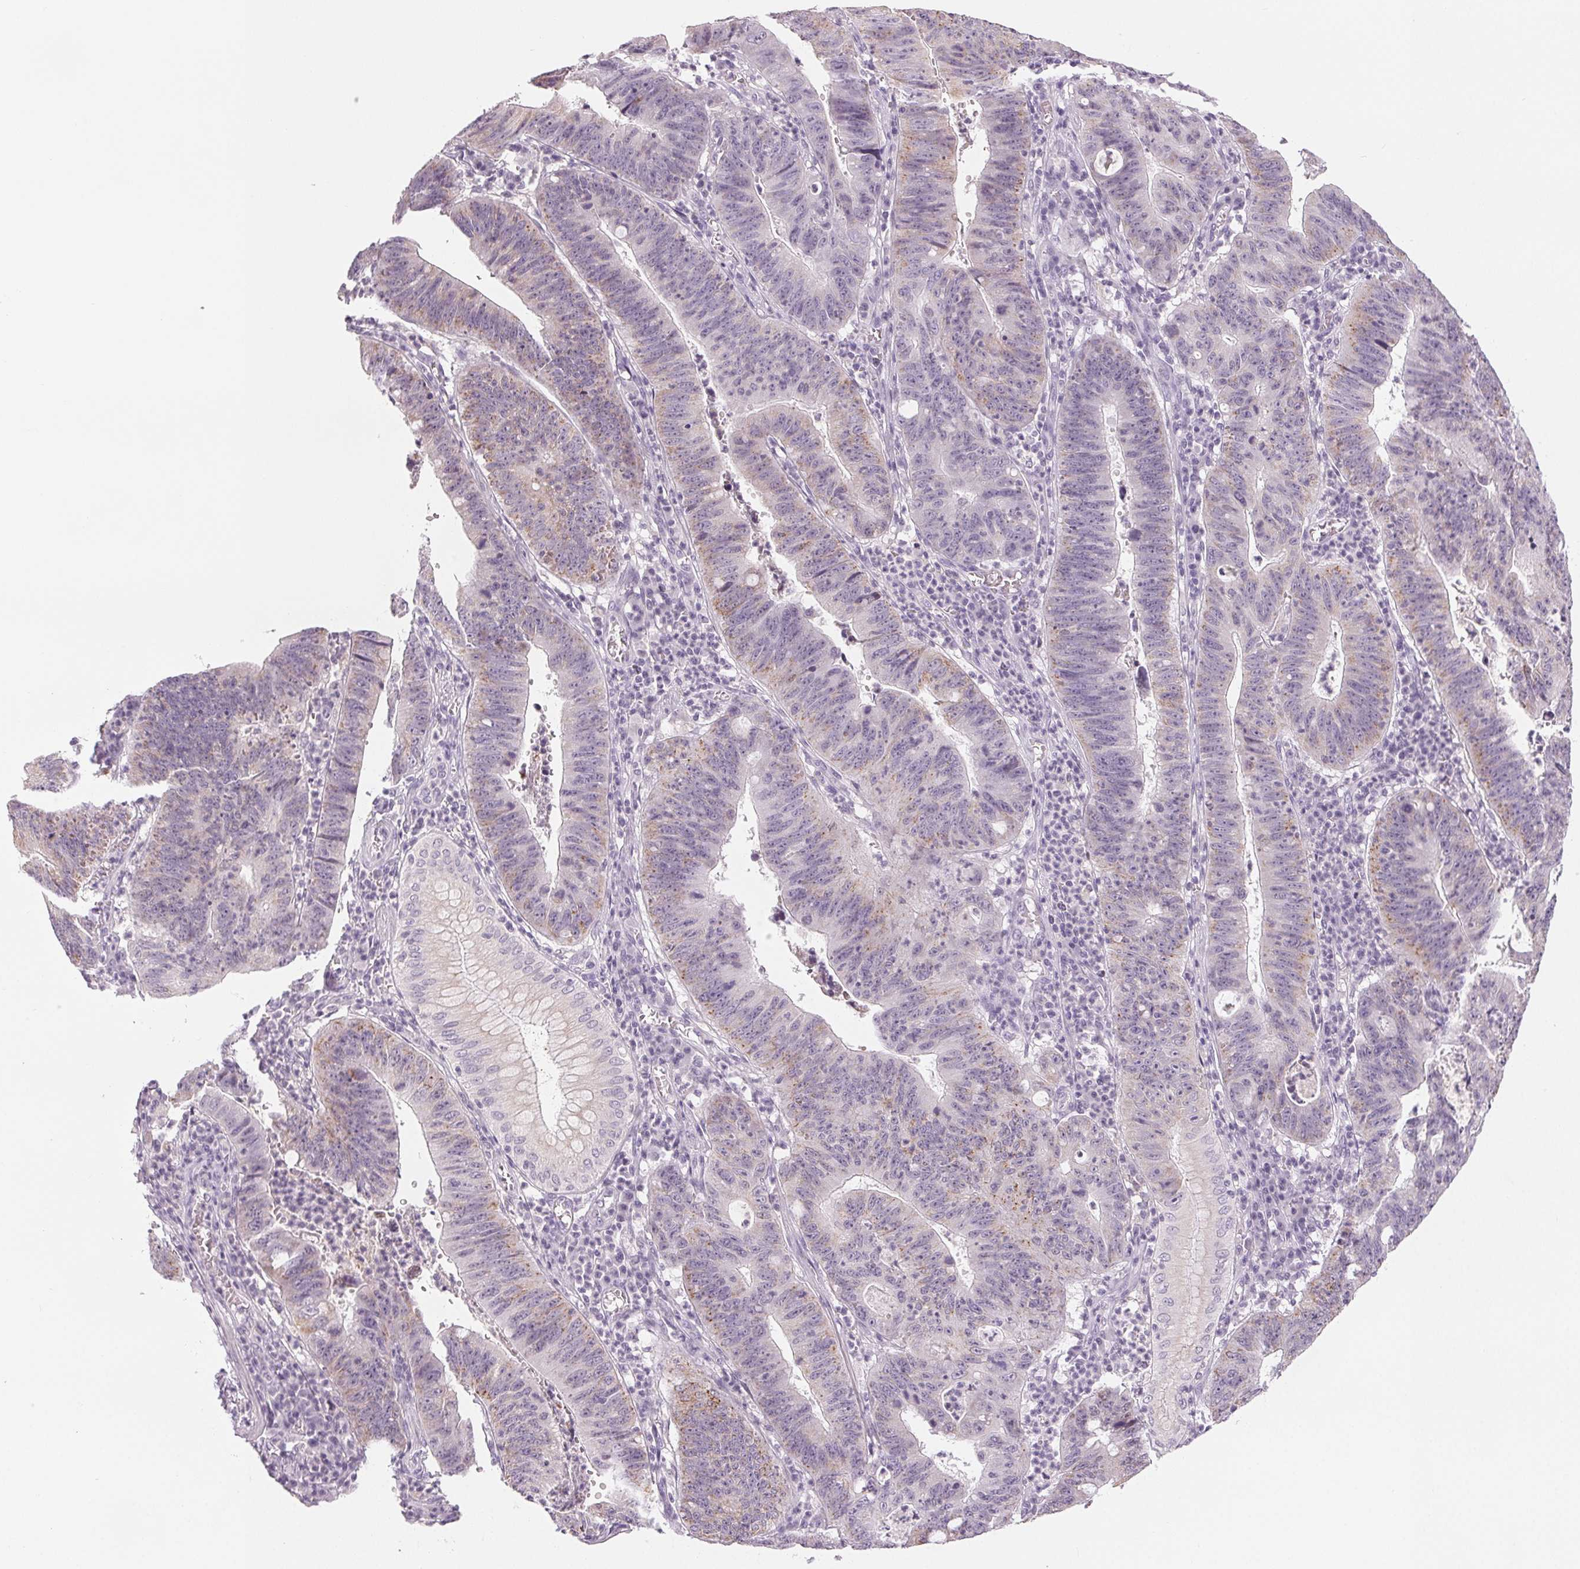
{"staining": {"intensity": "moderate", "quantity": "<25%", "location": "cytoplasmic/membranous"}, "tissue": "stomach cancer", "cell_type": "Tumor cells", "image_type": "cancer", "snomed": [{"axis": "morphology", "description": "Adenocarcinoma, NOS"}, {"axis": "topography", "description": "Stomach"}], "caption": "Stomach adenocarcinoma stained with DAB immunohistochemistry shows low levels of moderate cytoplasmic/membranous staining in about <25% of tumor cells. (IHC, brightfield microscopy, high magnification).", "gene": "EHHADH", "patient": {"sex": "male", "age": 59}}